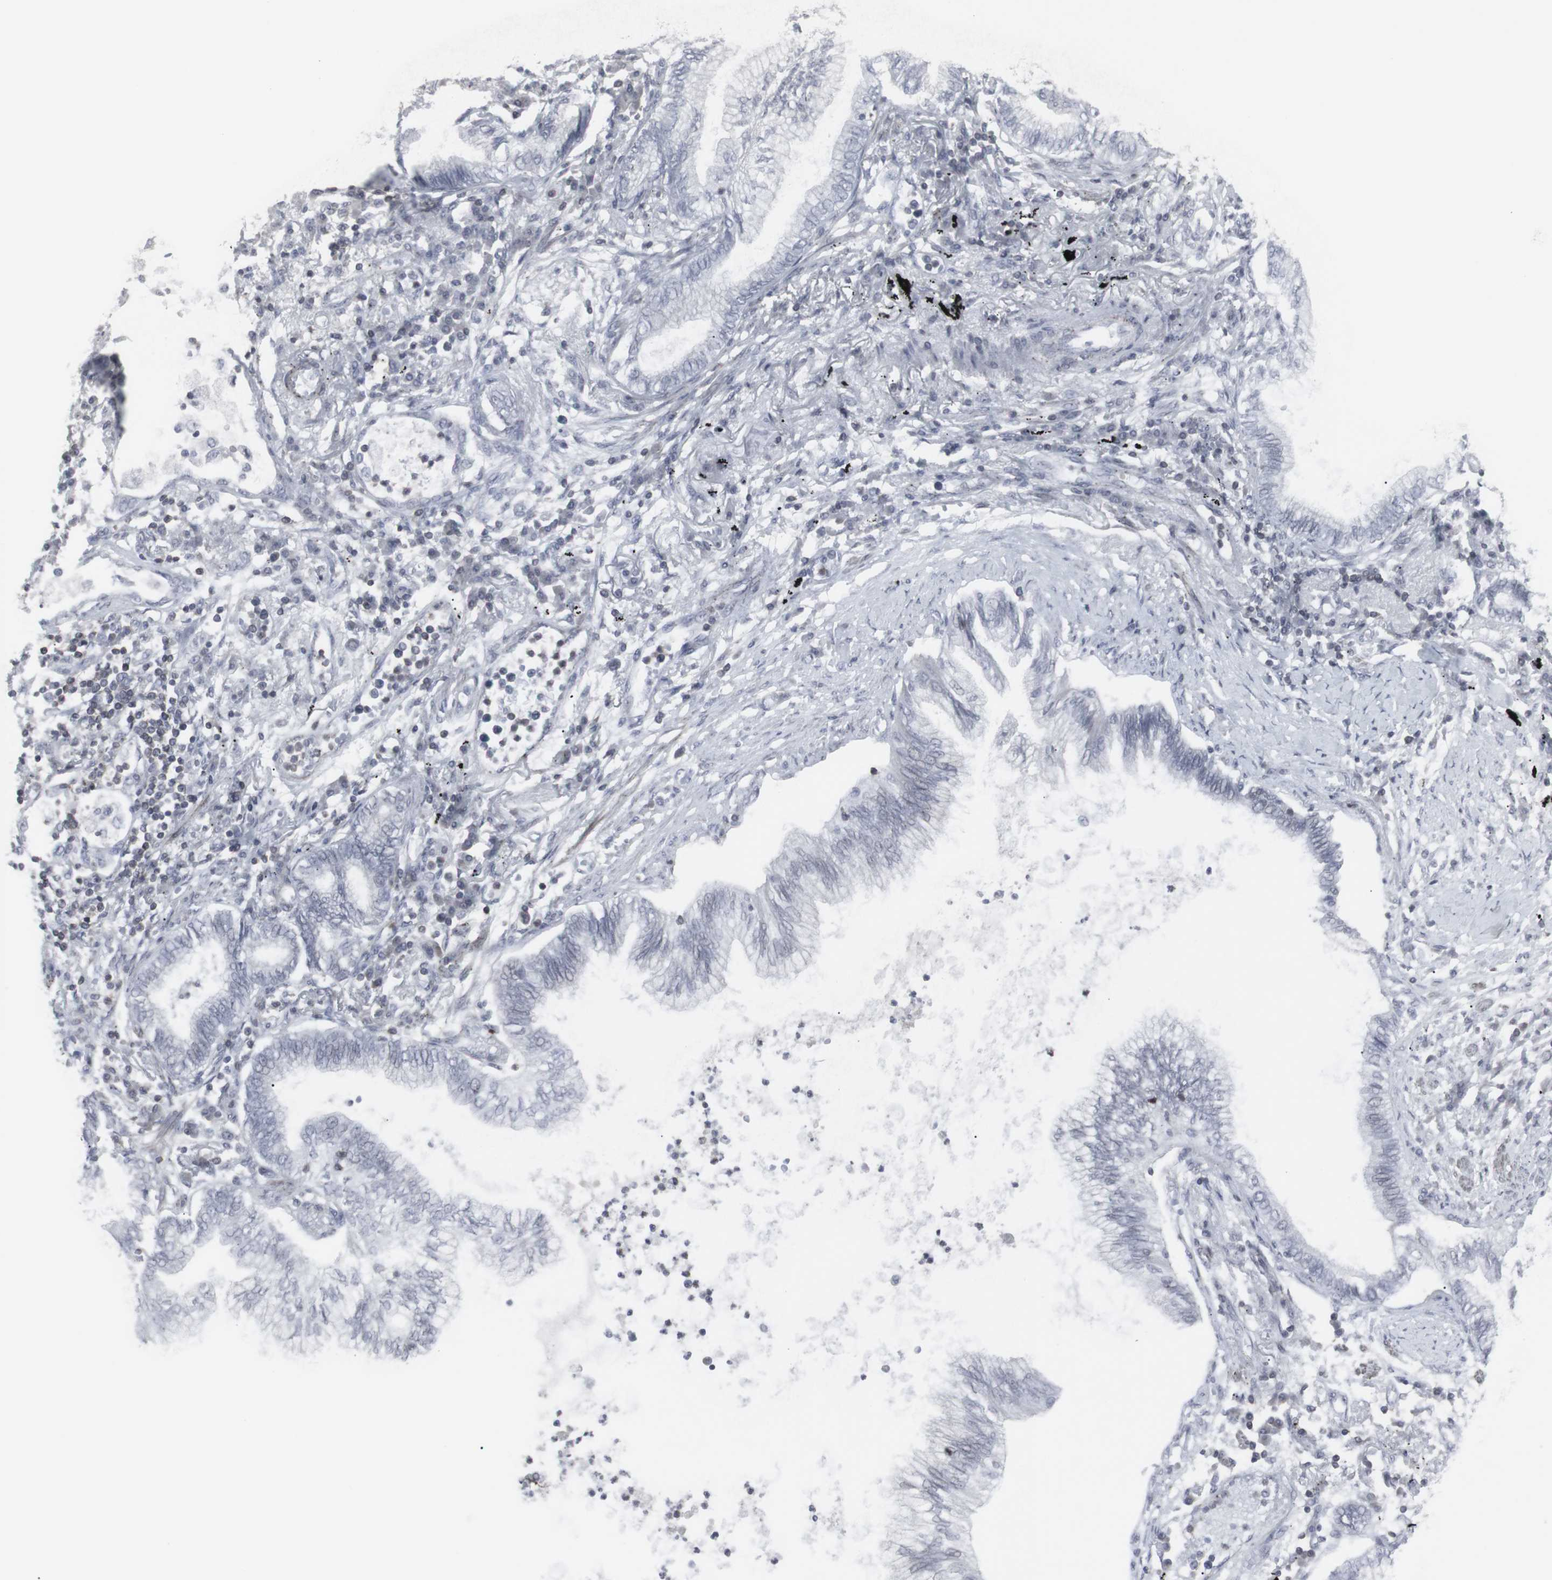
{"staining": {"intensity": "negative", "quantity": "none", "location": "none"}, "tissue": "lung cancer", "cell_type": "Tumor cells", "image_type": "cancer", "snomed": [{"axis": "morphology", "description": "Normal tissue, NOS"}, {"axis": "morphology", "description": "Adenocarcinoma, NOS"}, {"axis": "topography", "description": "Bronchus"}, {"axis": "topography", "description": "Lung"}], "caption": "Human lung cancer stained for a protein using IHC exhibits no staining in tumor cells.", "gene": "APOBEC2", "patient": {"sex": "female", "age": 70}}